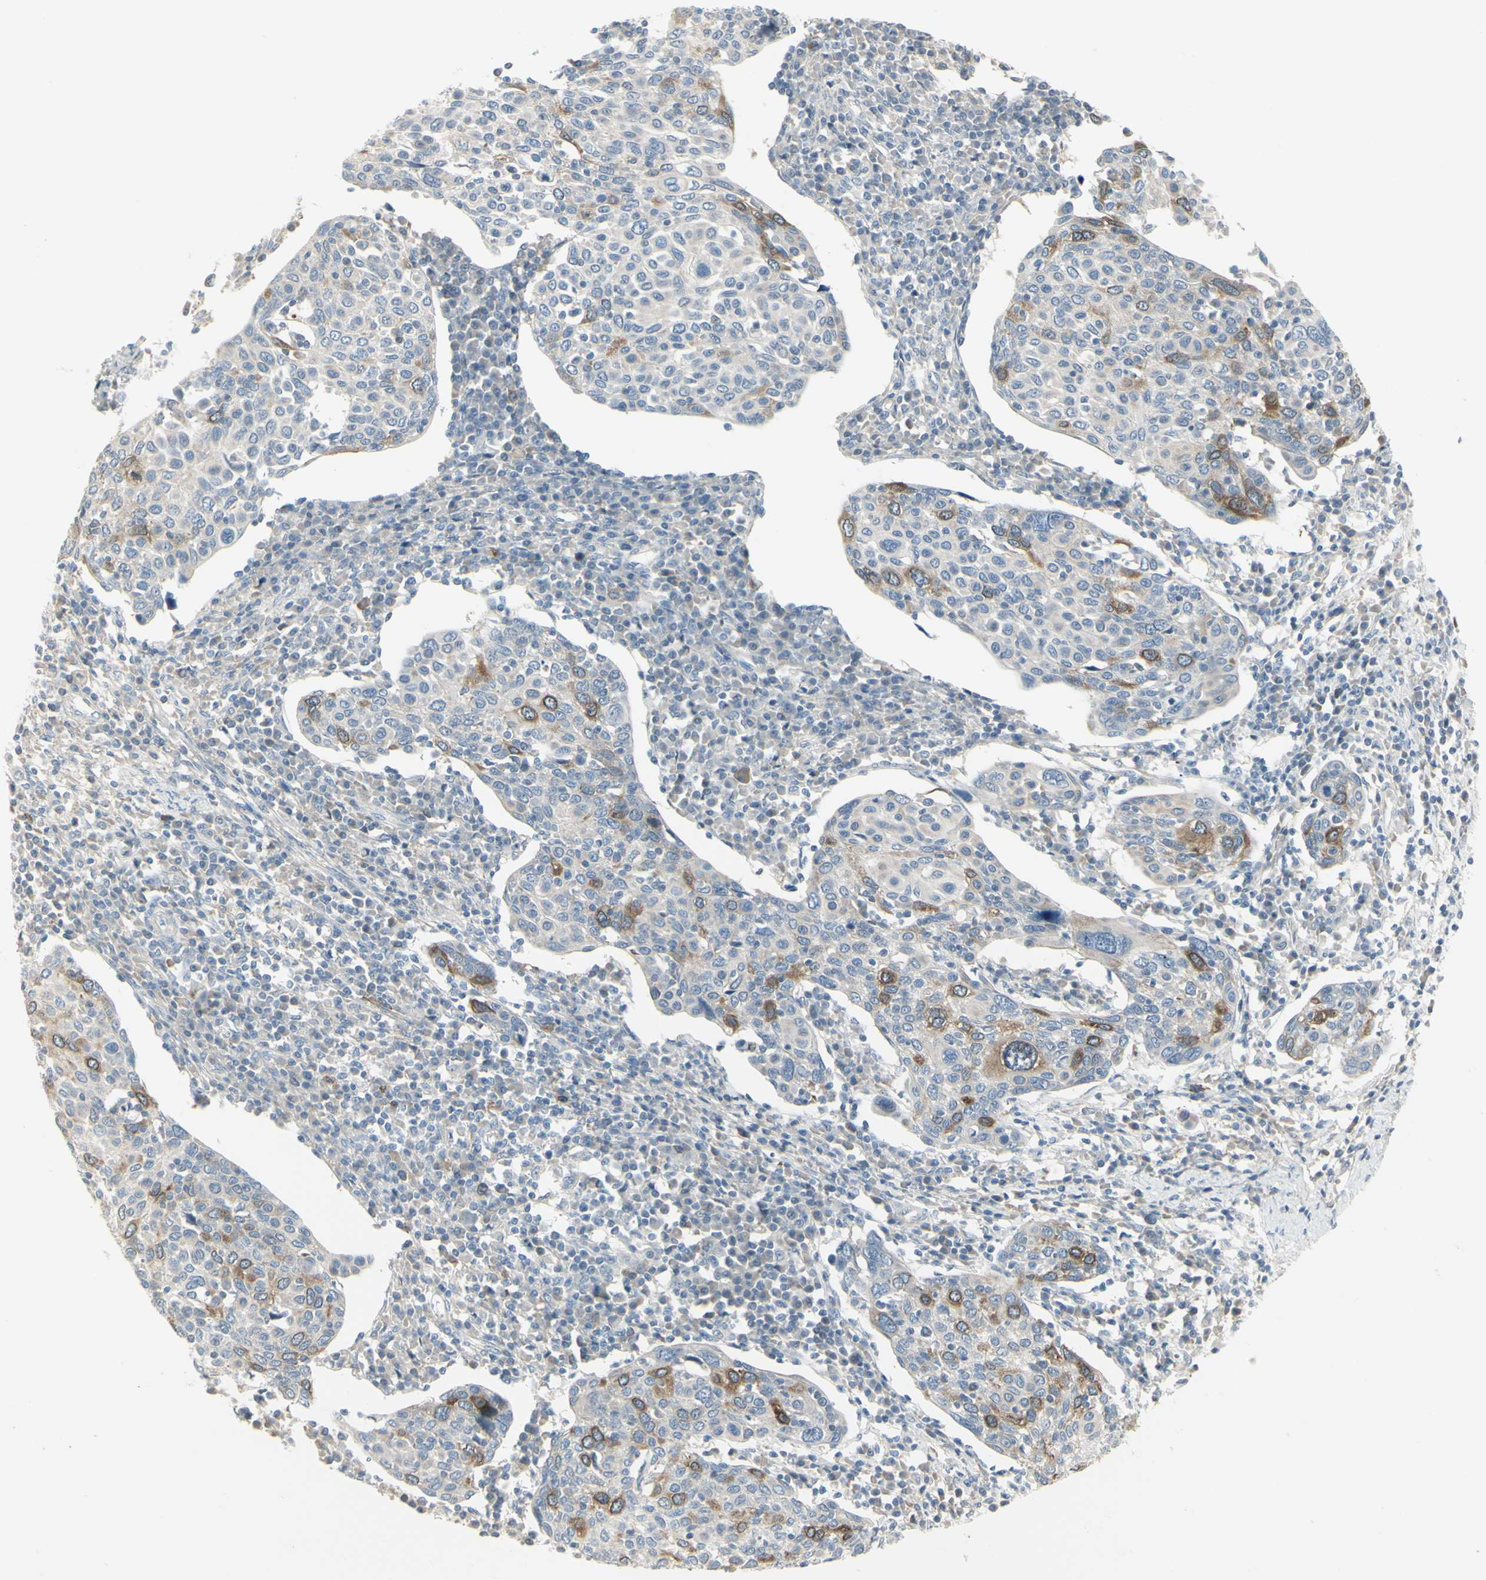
{"staining": {"intensity": "moderate", "quantity": "25%-75%", "location": "cytoplasmic/membranous"}, "tissue": "cervical cancer", "cell_type": "Tumor cells", "image_type": "cancer", "snomed": [{"axis": "morphology", "description": "Squamous cell carcinoma, NOS"}, {"axis": "topography", "description": "Cervix"}], "caption": "Cervical cancer (squamous cell carcinoma) stained with immunohistochemistry demonstrates moderate cytoplasmic/membranous staining in about 25%-75% of tumor cells.", "gene": "CCNB2", "patient": {"sex": "female", "age": 40}}